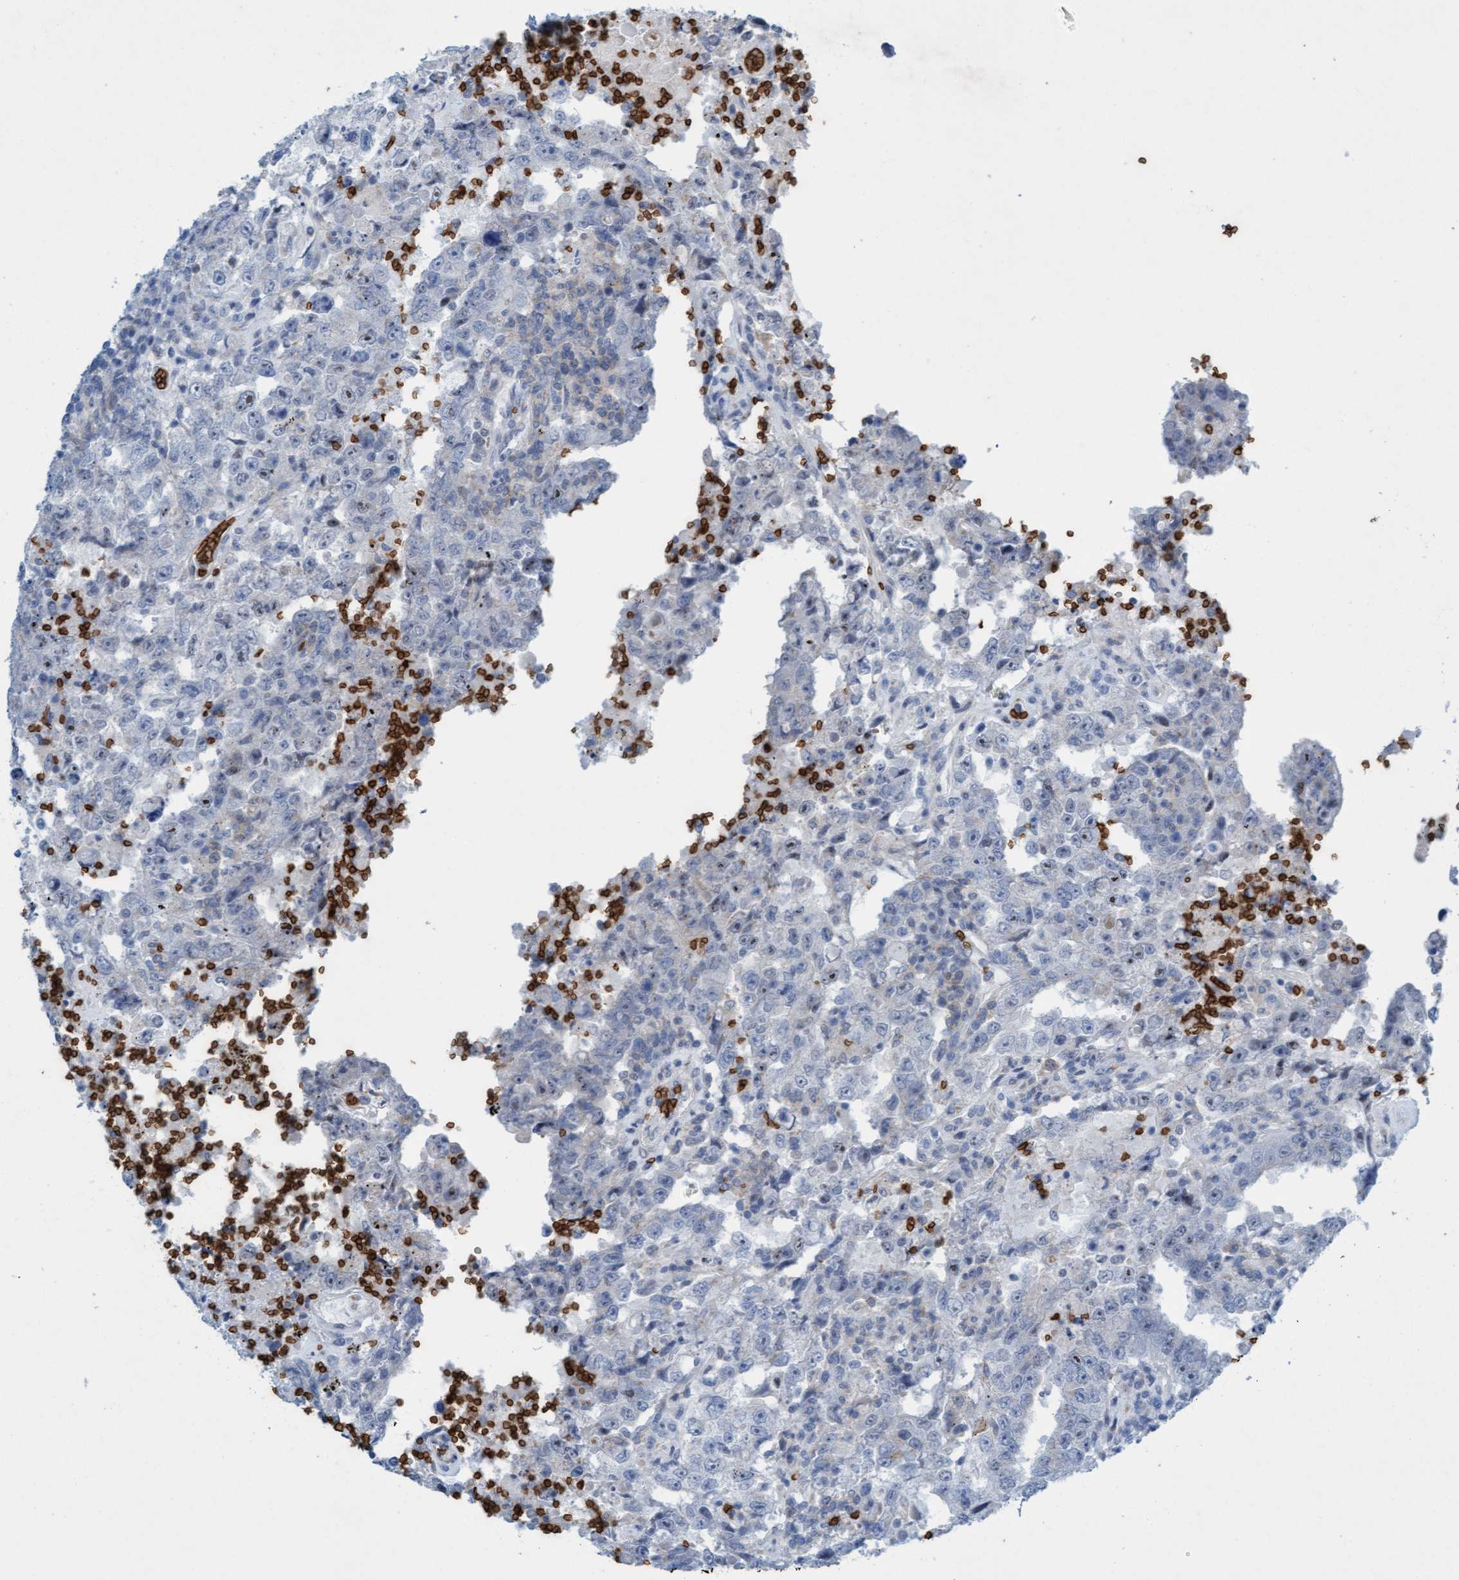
{"staining": {"intensity": "negative", "quantity": "none", "location": "none"}, "tissue": "testis cancer", "cell_type": "Tumor cells", "image_type": "cancer", "snomed": [{"axis": "morphology", "description": "Carcinoma, Embryonal, NOS"}, {"axis": "topography", "description": "Testis"}], "caption": "Immunohistochemistry micrograph of testis embryonal carcinoma stained for a protein (brown), which reveals no staining in tumor cells.", "gene": "SPEM2", "patient": {"sex": "male", "age": 26}}